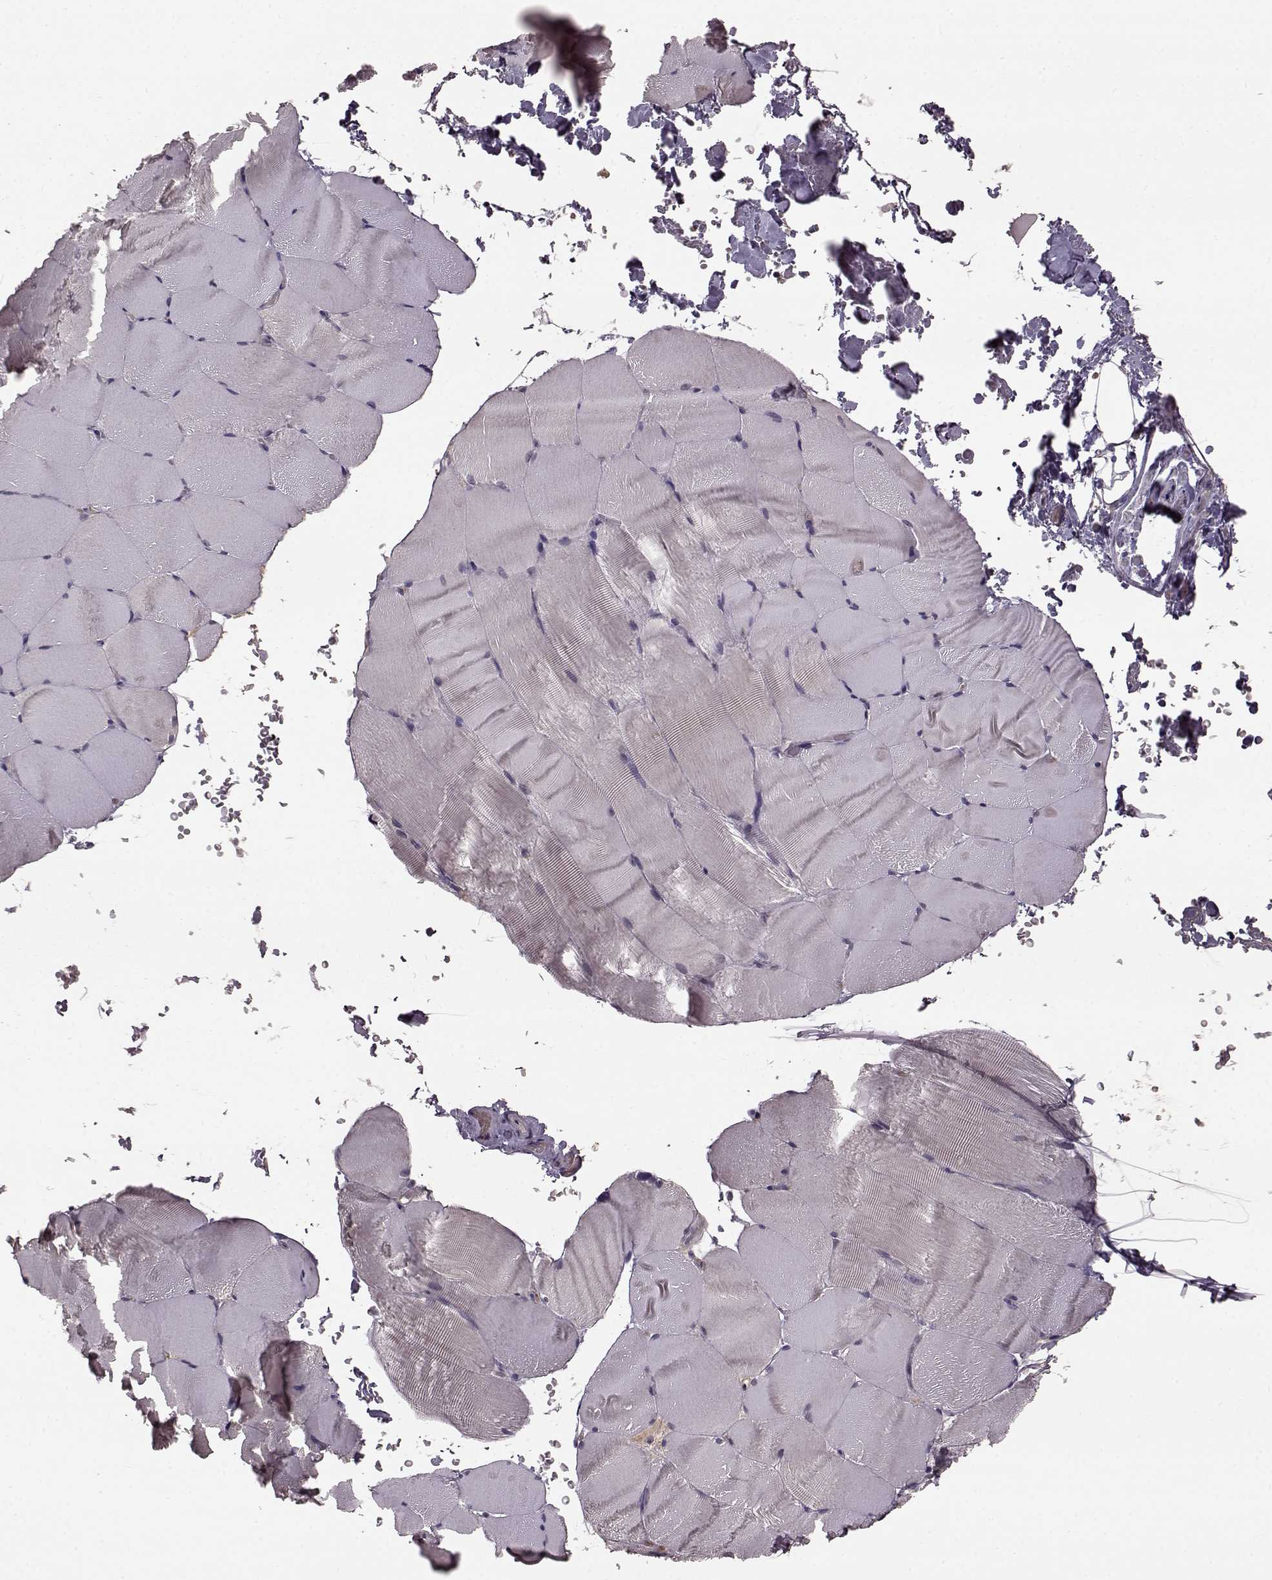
{"staining": {"intensity": "negative", "quantity": "none", "location": "none"}, "tissue": "skeletal muscle", "cell_type": "Myocytes", "image_type": "normal", "snomed": [{"axis": "morphology", "description": "Normal tissue, NOS"}, {"axis": "topography", "description": "Skeletal muscle"}], "caption": "Benign skeletal muscle was stained to show a protein in brown. There is no significant staining in myocytes. (Stains: DAB (3,3'-diaminobenzidine) IHC with hematoxylin counter stain, Microscopy: brightfield microscopy at high magnification).", "gene": "NRL", "patient": {"sex": "female", "age": 37}}